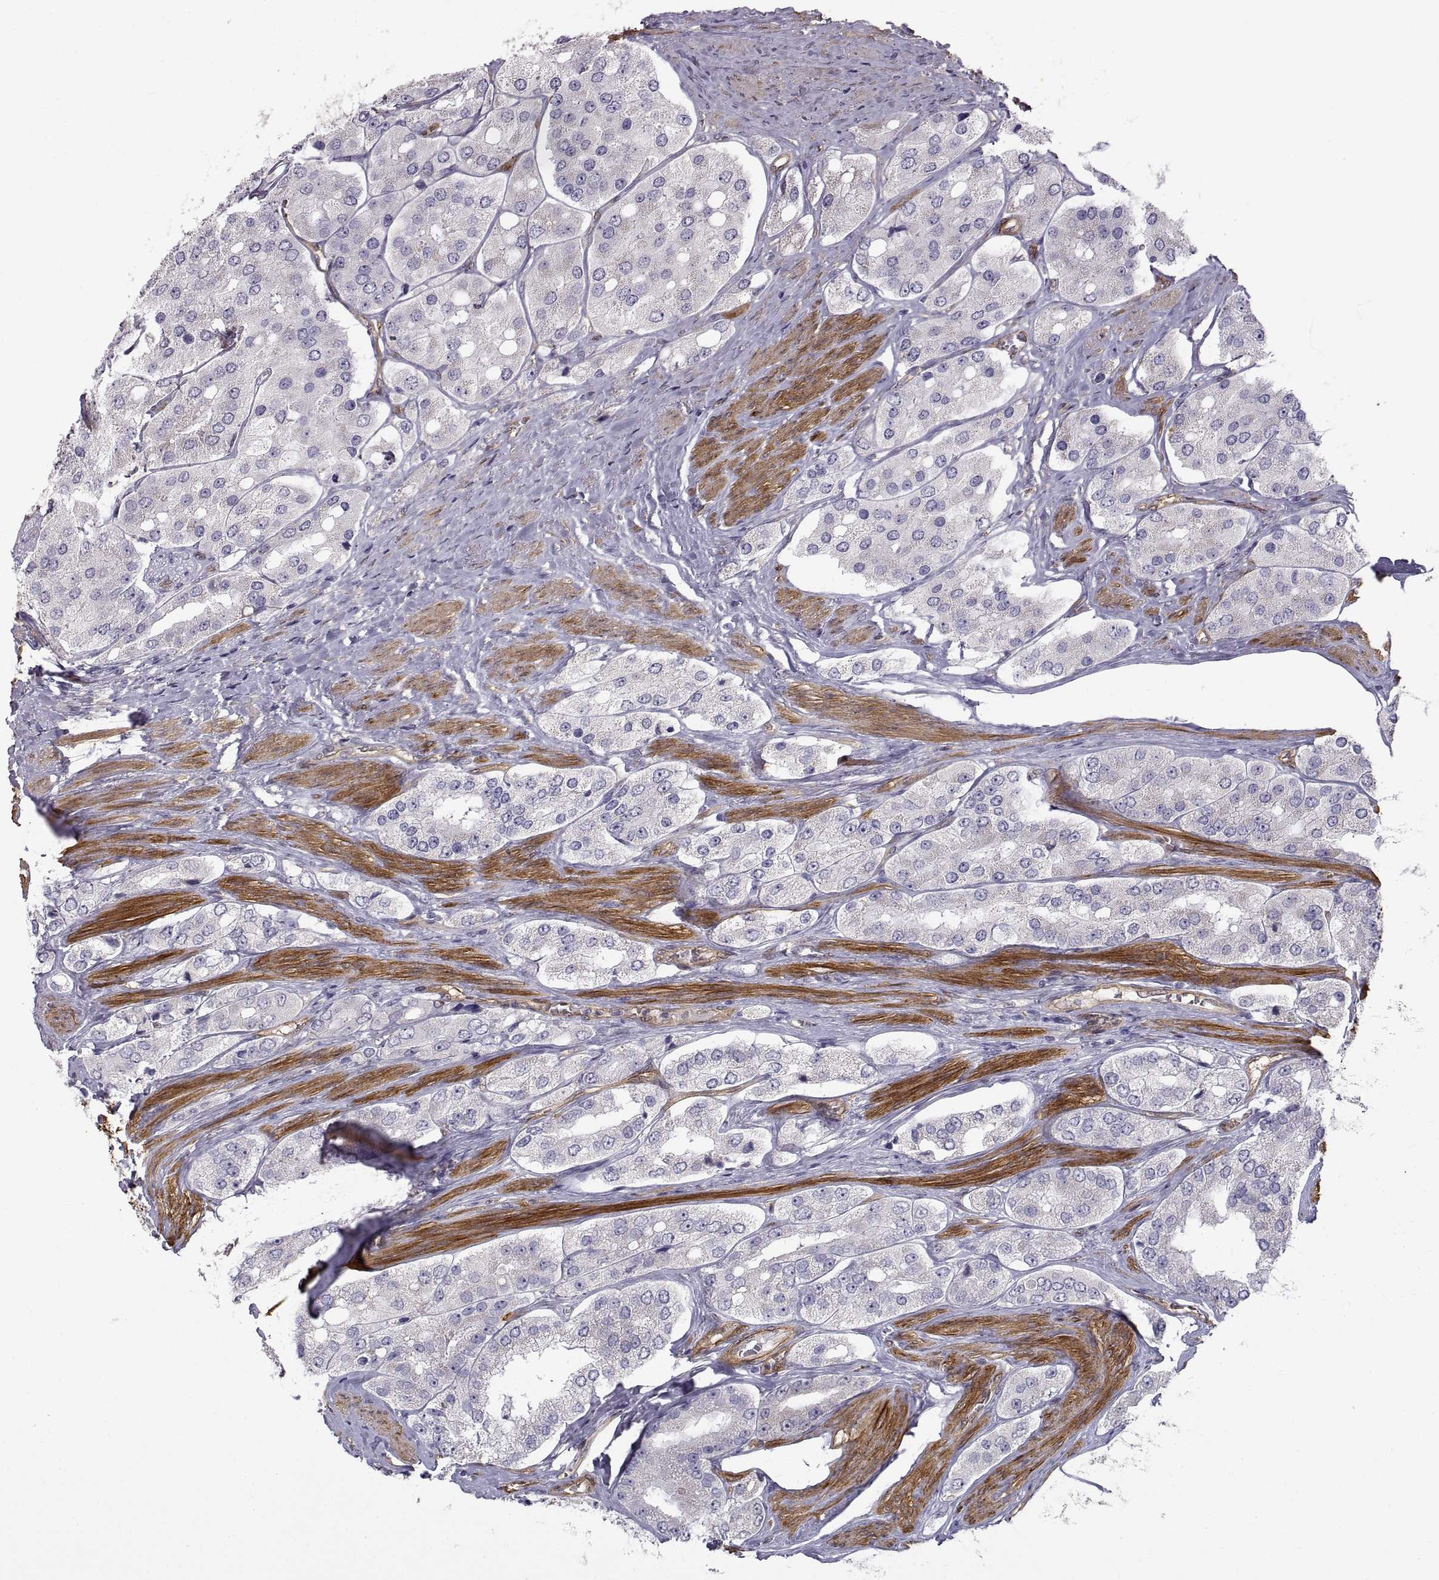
{"staining": {"intensity": "negative", "quantity": "none", "location": "none"}, "tissue": "prostate cancer", "cell_type": "Tumor cells", "image_type": "cancer", "snomed": [{"axis": "morphology", "description": "Adenocarcinoma, Low grade"}, {"axis": "topography", "description": "Prostate"}], "caption": "Immunohistochemistry (IHC) of prostate adenocarcinoma (low-grade) displays no staining in tumor cells.", "gene": "PGM5", "patient": {"sex": "male", "age": 69}}